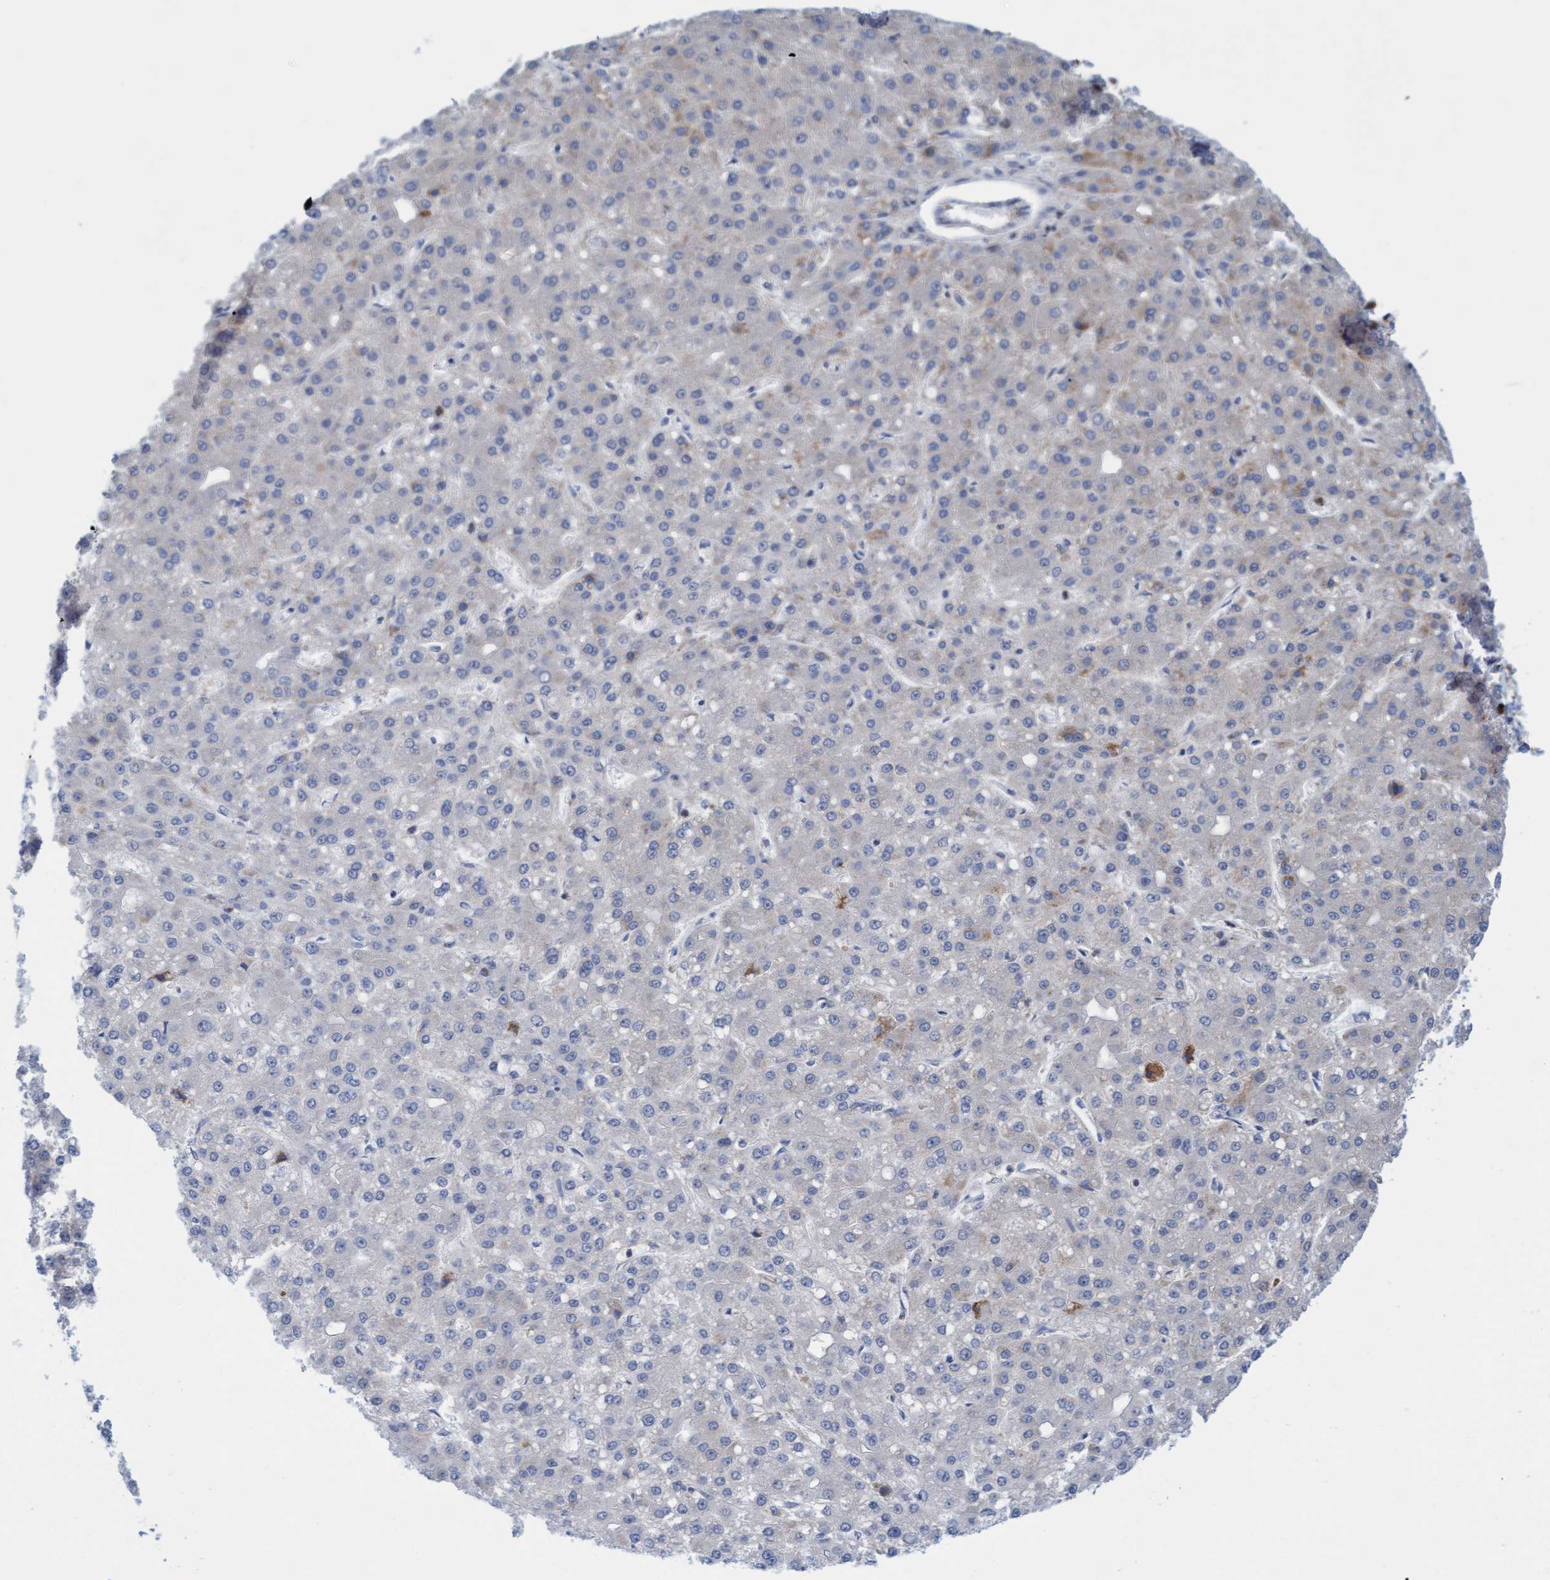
{"staining": {"intensity": "weak", "quantity": "<25%", "location": "cytoplasmic/membranous"}, "tissue": "liver cancer", "cell_type": "Tumor cells", "image_type": "cancer", "snomed": [{"axis": "morphology", "description": "Carcinoma, Hepatocellular, NOS"}, {"axis": "topography", "description": "Liver"}], "caption": "Hepatocellular carcinoma (liver) stained for a protein using IHC shows no positivity tumor cells.", "gene": "FNBP1", "patient": {"sex": "male", "age": 67}}